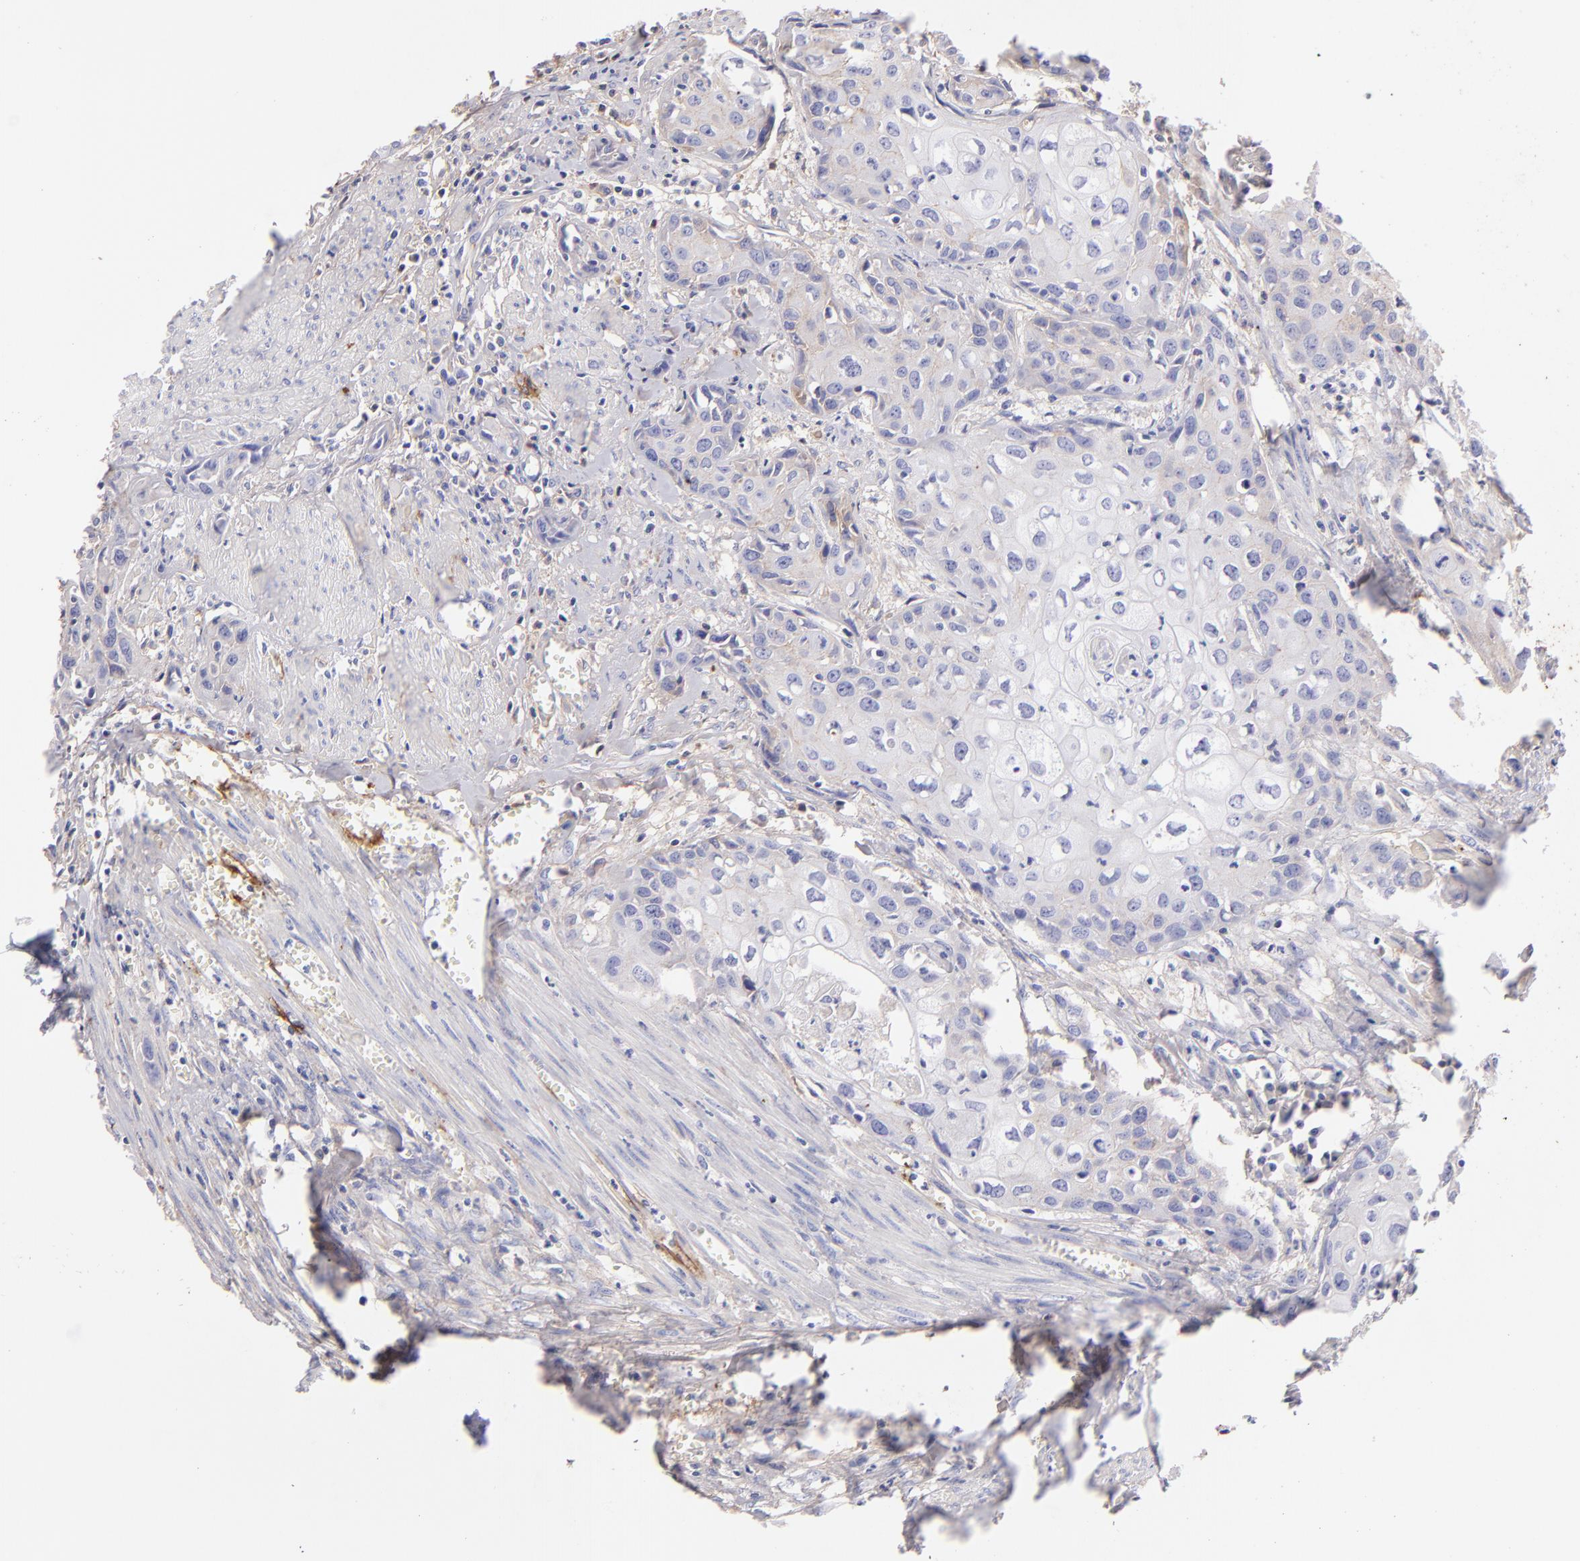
{"staining": {"intensity": "weak", "quantity": "25%-75%", "location": "cytoplasmic/membranous"}, "tissue": "urothelial cancer", "cell_type": "Tumor cells", "image_type": "cancer", "snomed": [{"axis": "morphology", "description": "Urothelial carcinoma, High grade"}, {"axis": "topography", "description": "Urinary bladder"}], "caption": "Tumor cells exhibit low levels of weak cytoplasmic/membranous positivity in about 25%-75% of cells in human urothelial cancer.", "gene": "FGB", "patient": {"sex": "male", "age": 54}}